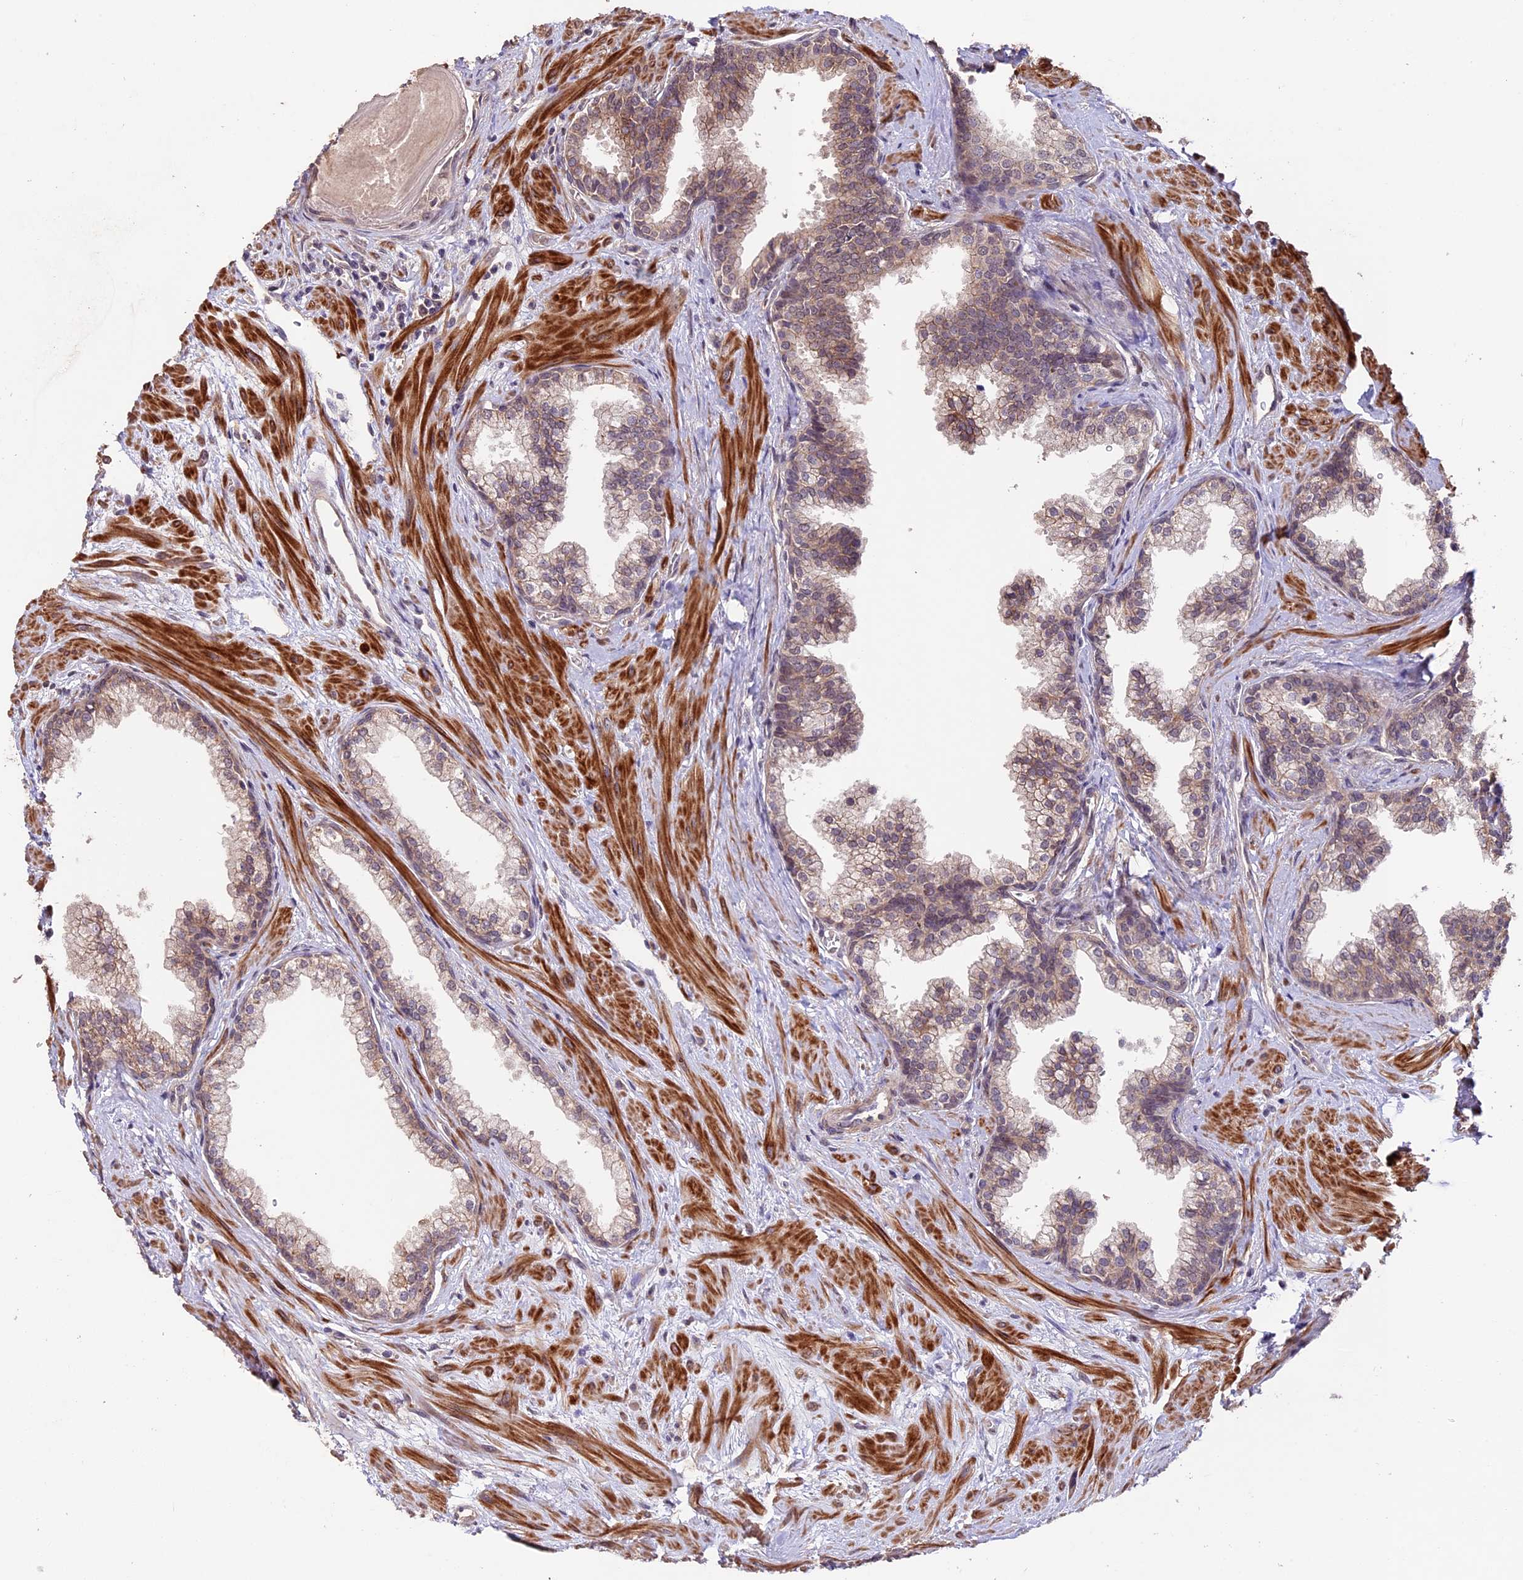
{"staining": {"intensity": "weak", "quantity": "<25%", "location": "cytoplasmic/membranous"}, "tissue": "prostate", "cell_type": "Glandular cells", "image_type": "normal", "snomed": [{"axis": "morphology", "description": "Normal tissue, NOS"}, {"axis": "topography", "description": "Prostate"}], "caption": "This is a micrograph of immunohistochemistry (IHC) staining of normal prostate, which shows no staining in glandular cells.", "gene": "GNB5", "patient": {"sex": "male", "age": 57}}